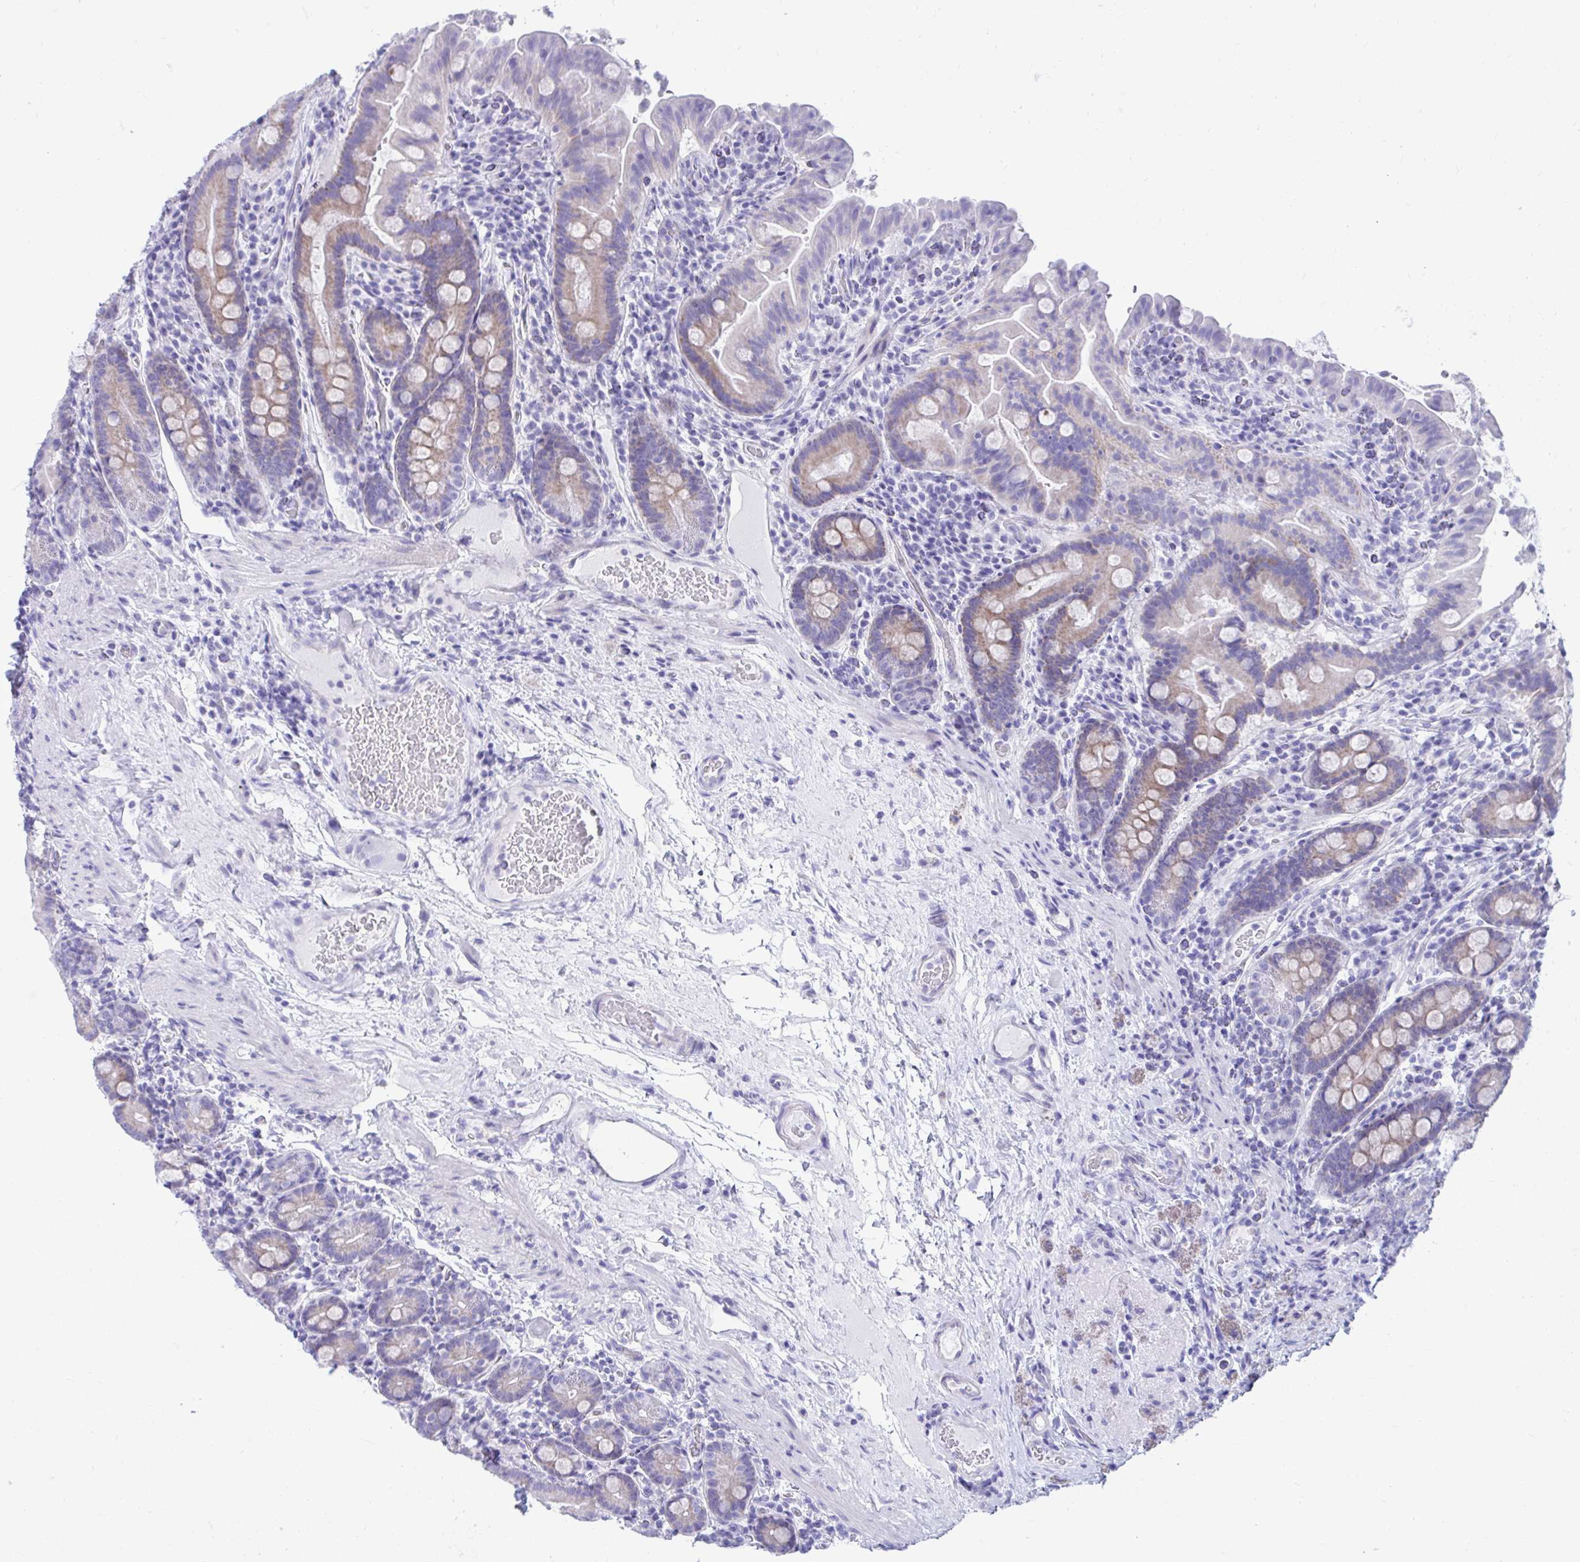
{"staining": {"intensity": "weak", "quantity": "25%-75%", "location": "cytoplasmic/membranous"}, "tissue": "small intestine", "cell_type": "Glandular cells", "image_type": "normal", "snomed": [{"axis": "morphology", "description": "Normal tissue, NOS"}, {"axis": "topography", "description": "Small intestine"}], "caption": "IHC staining of unremarkable small intestine, which exhibits low levels of weak cytoplasmic/membranous positivity in about 25%-75% of glandular cells indicating weak cytoplasmic/membranous protein staining. The staining was performed using DAB (3,3'-diaminobenzidine) (brown) for protein detection and nuclei were counterstained in hematoxylin (blue).", "gene": "SHISA8", "patient": {"sex": "male", "age": 26}}